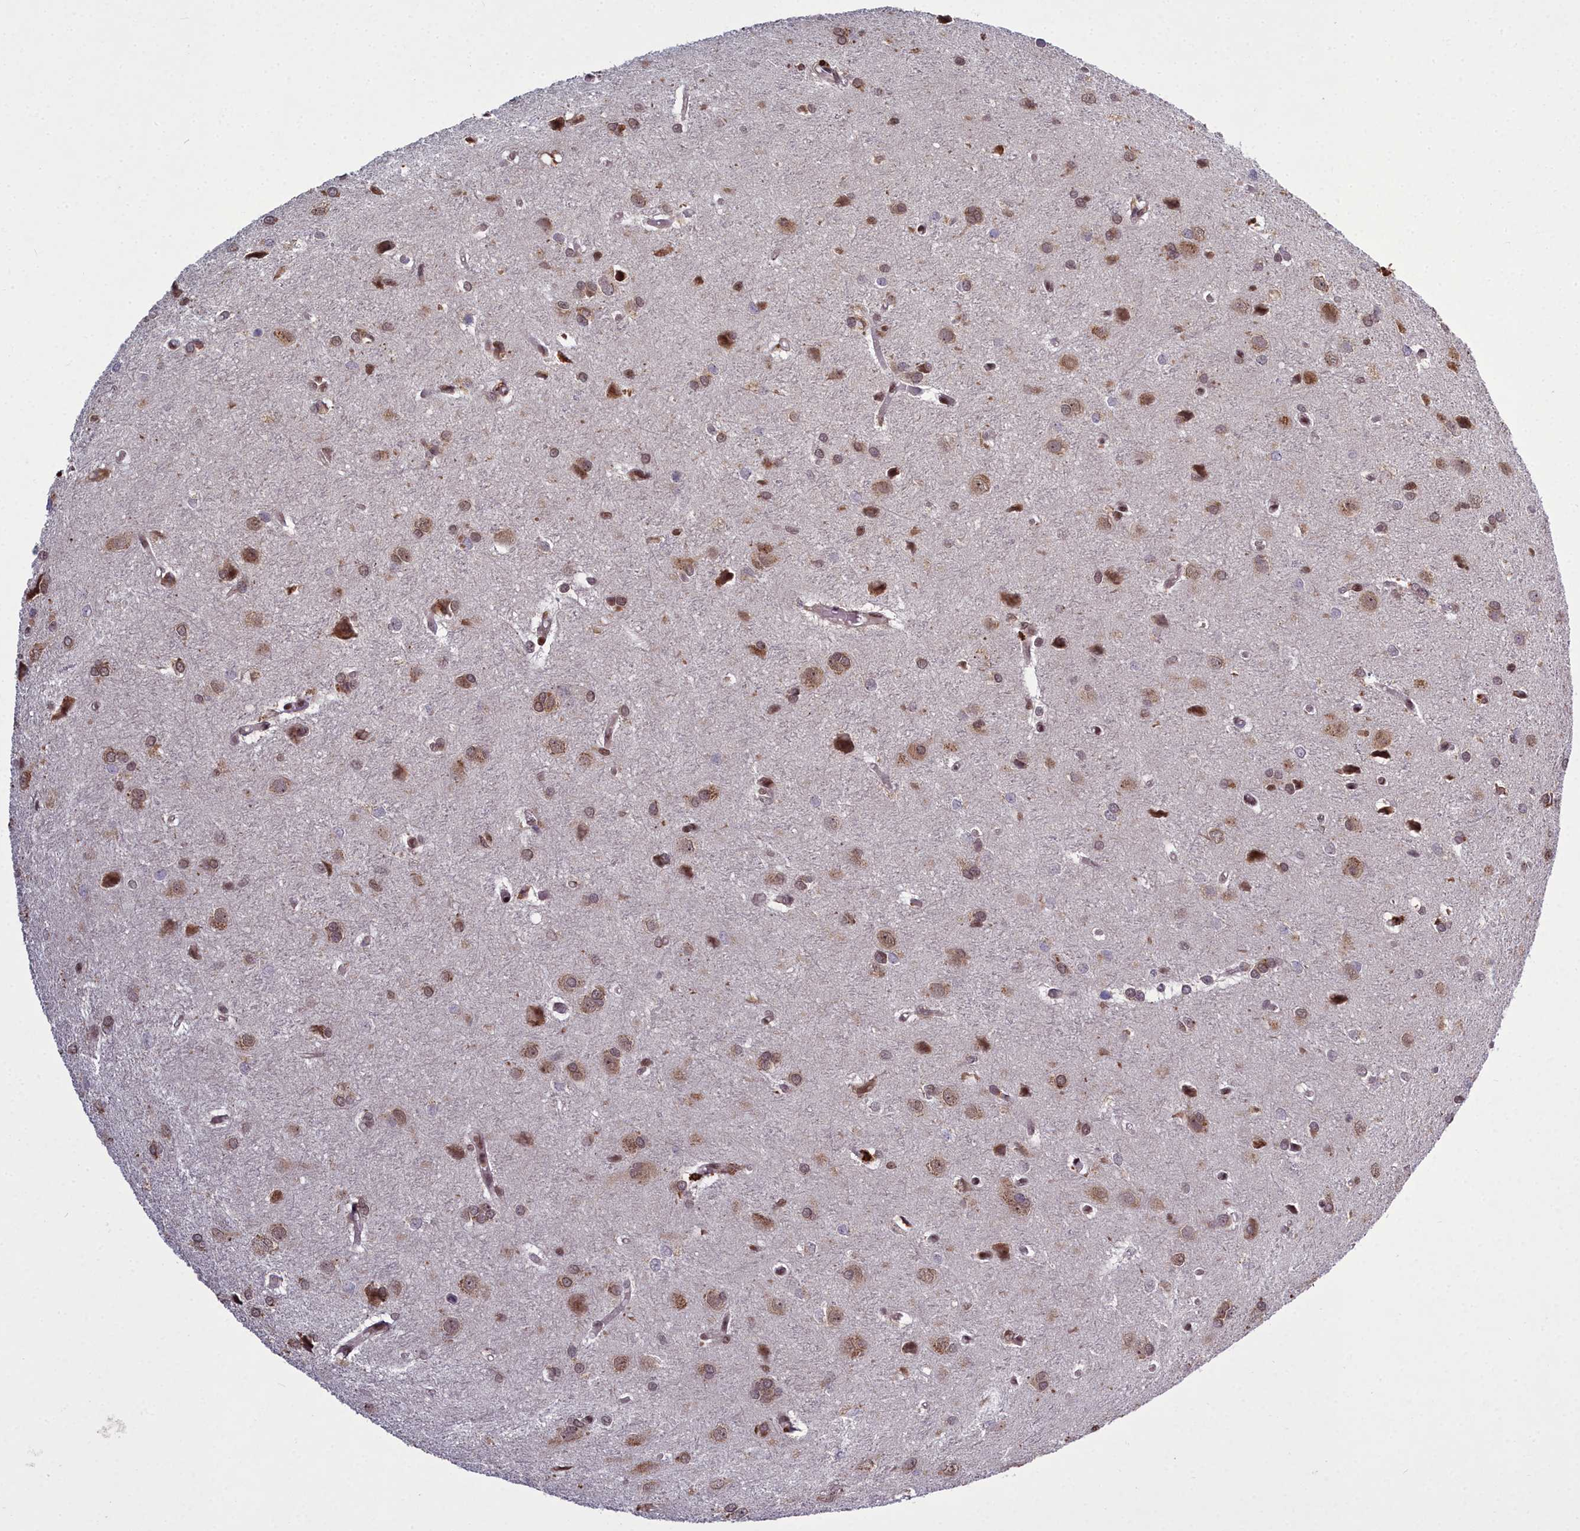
{"staining": {"intensity": "moderate", "quantity": ">75%", "location": "cytoplasmic/membranous,nuclear"}, "tissue": "glioma", "cell_type": "Tumor cells", "image_type": "cancer", "snomed": [{"axis": "morphology", "description": "Glioma, malignant, High grade"}, {"axis": "topography", "description": "Brain"}], "caption": "This histopathology image demonstrates malignant glioma (high-grade) stained with immunohistochemistry (IHC) to label a protein in brown. The cytoplasmic/membranous and nuclear of tumor cells show moderate positivity for the protein. Nuclei are counter-stained blue.", "gene": "GMEB1", "patient": {"sex": "female", "age": 50}}